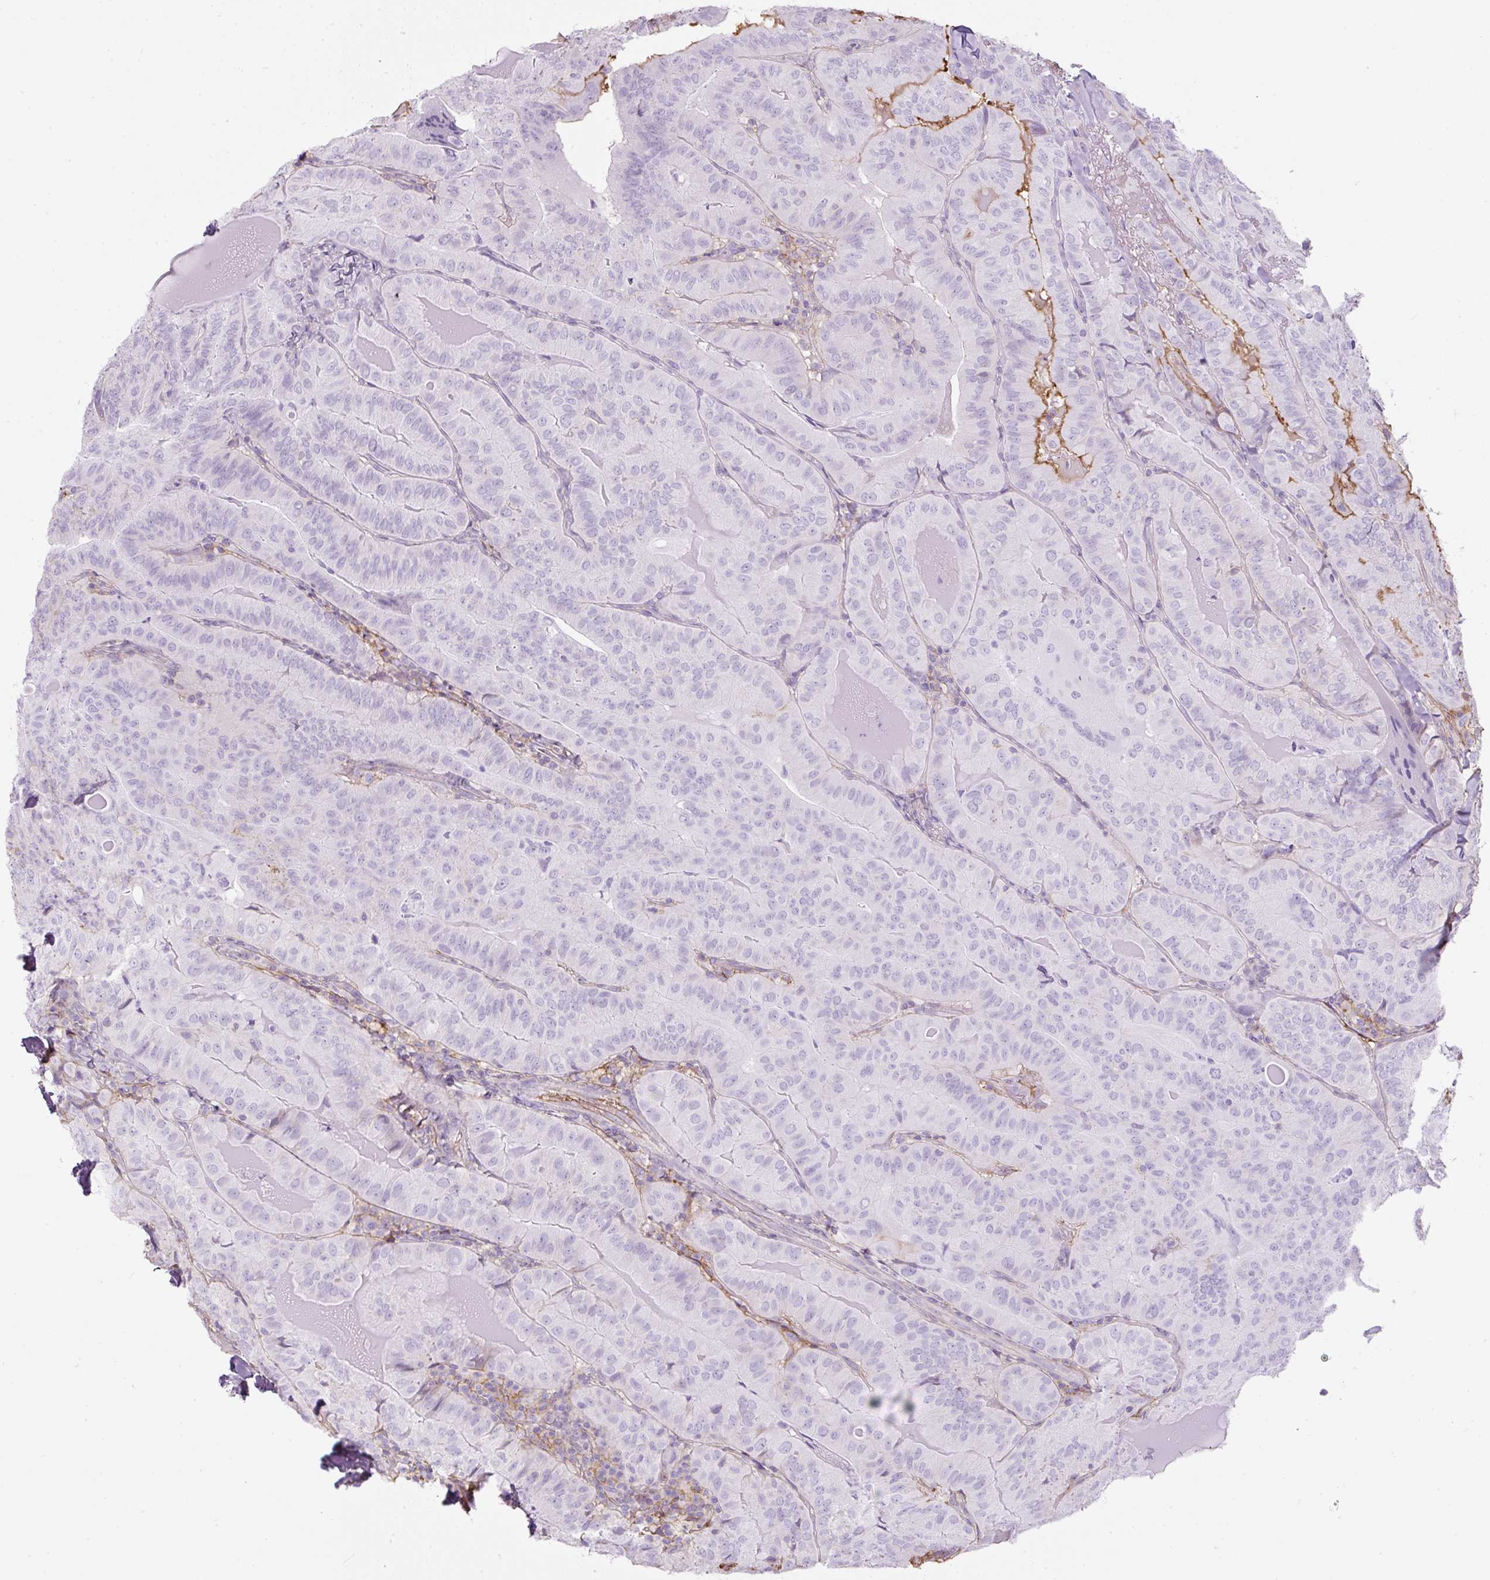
{"staining": {"intensity": "negative", "quantity": "none", "location": "none"}, "tissue": "thyroid cancer", "cell_type": "Tumor cells", "image_type": "cancer", "snomed": [{"axis": "morphology", "description": "Papillary adenocarcinoma, NOS"}, {"axis": "topography", "description": "Thyroid gland"}], "caption": "An immunohistochemistry micrograph of papillary adenocarcinoma (thyroid) is shown. There is no staining in tumor cells of papillary adenocarcinoma (thyroid). The staining was performed using DAB (3,3'-diaminobenzidine) to visualize the protein expression in brown, while the nuclei were stained in blue with hematoxylin (Magnification: 20x).", "gene": "APOA1", "patient": {"sex": "female", "age": 68}}